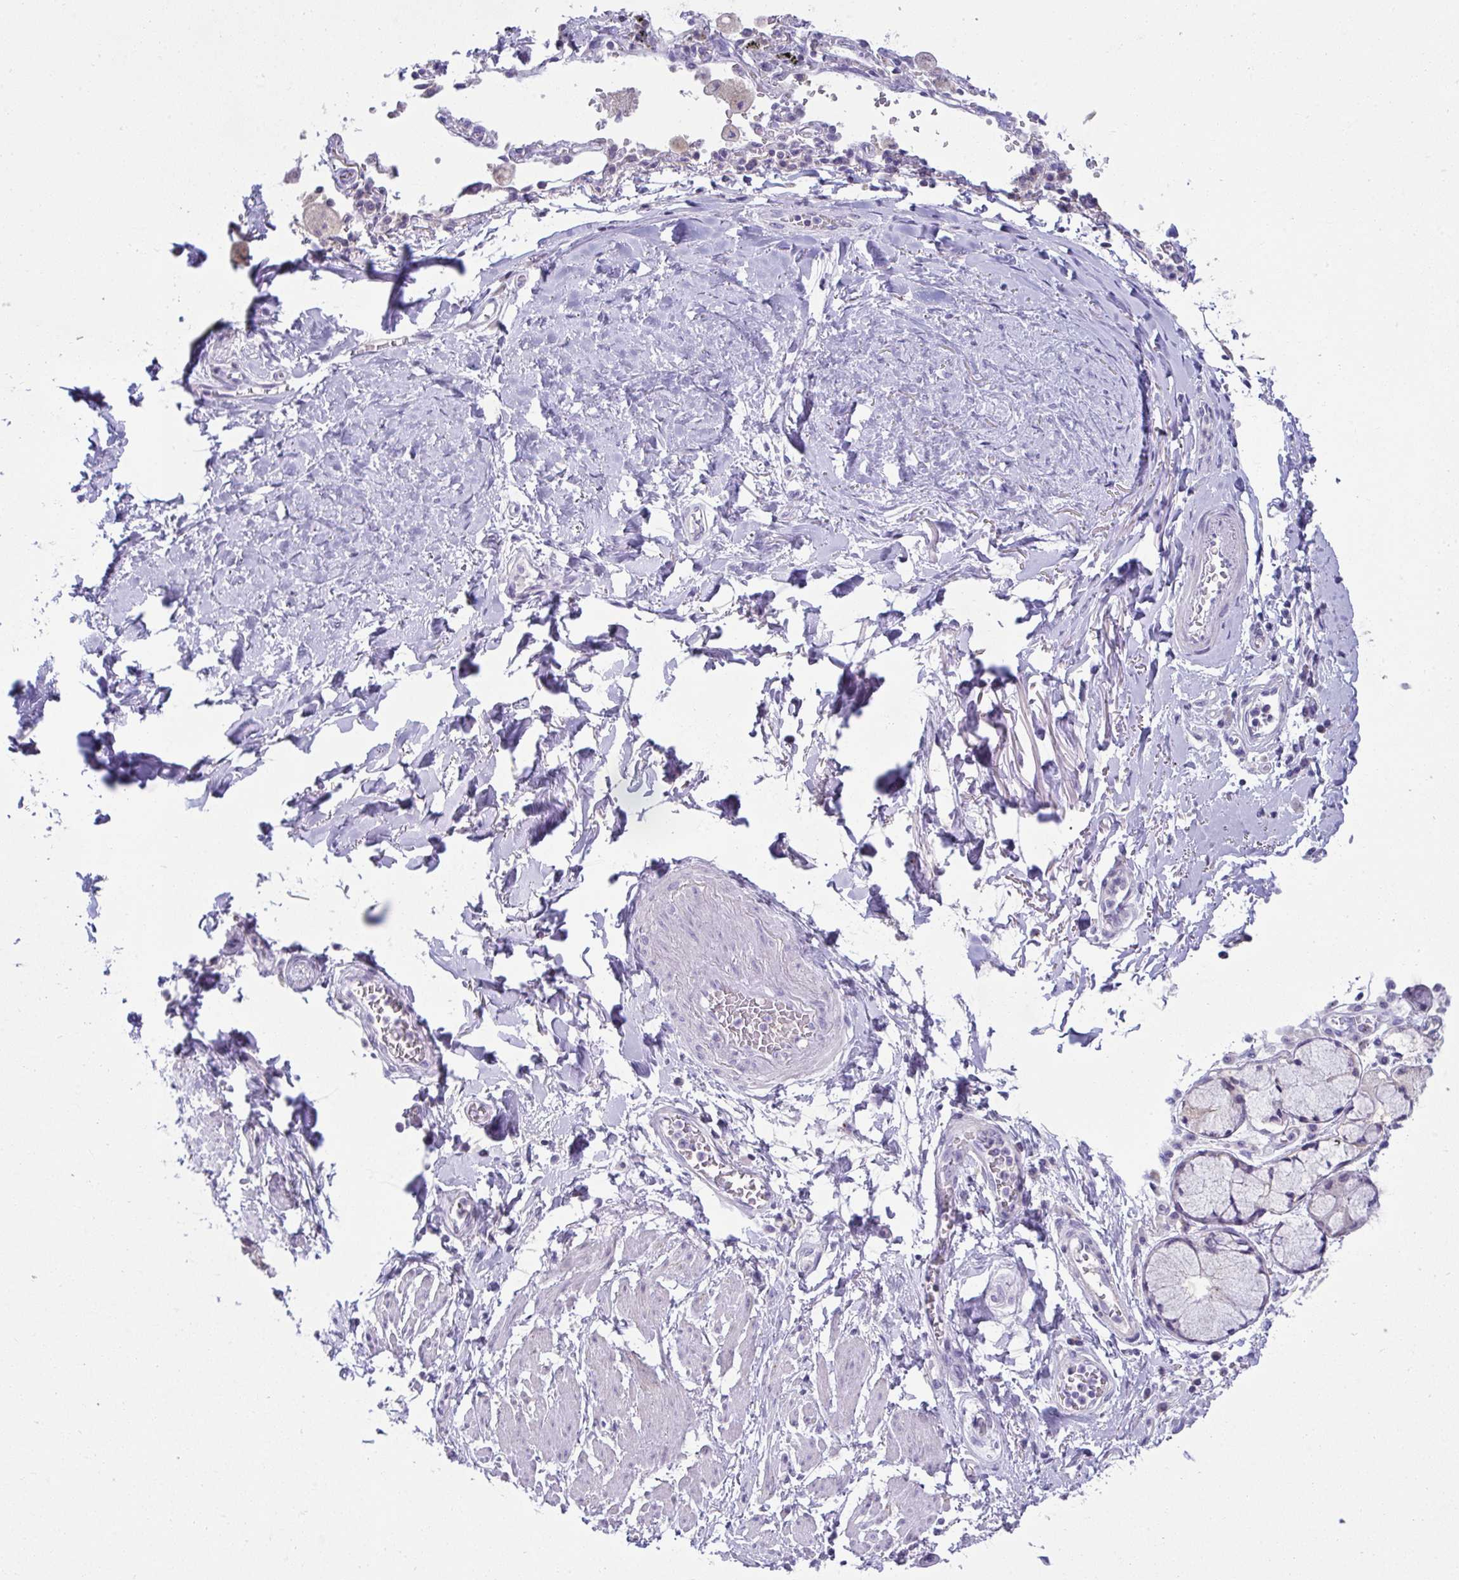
{"staining": {"intensity": "negative", "quantity": "none", "location": "none"}, "tissue": "adipose tissue", "cell_type": "Adipocytes", "image_type": "normal", "snomed": [{"axis": "morphology", "description": "Normal tissue, NOS"}, {"axis": "morphology", "description": "Degeneration, NOS"}, {"axis": "topography", "description": "Cartilage tissue"}, {"axis": "topography", "description": "Lung"}], "caption": "Immunohistochemistry (IHC) of unremarkable adipose tissue shows no positivity in adipocytes. (DAB immunohistochemistry (IHC) visualized using brightfield microscopy, high magnification).", "gene": "RANBP2", "patient": {"sex": "female", "age": 61}}